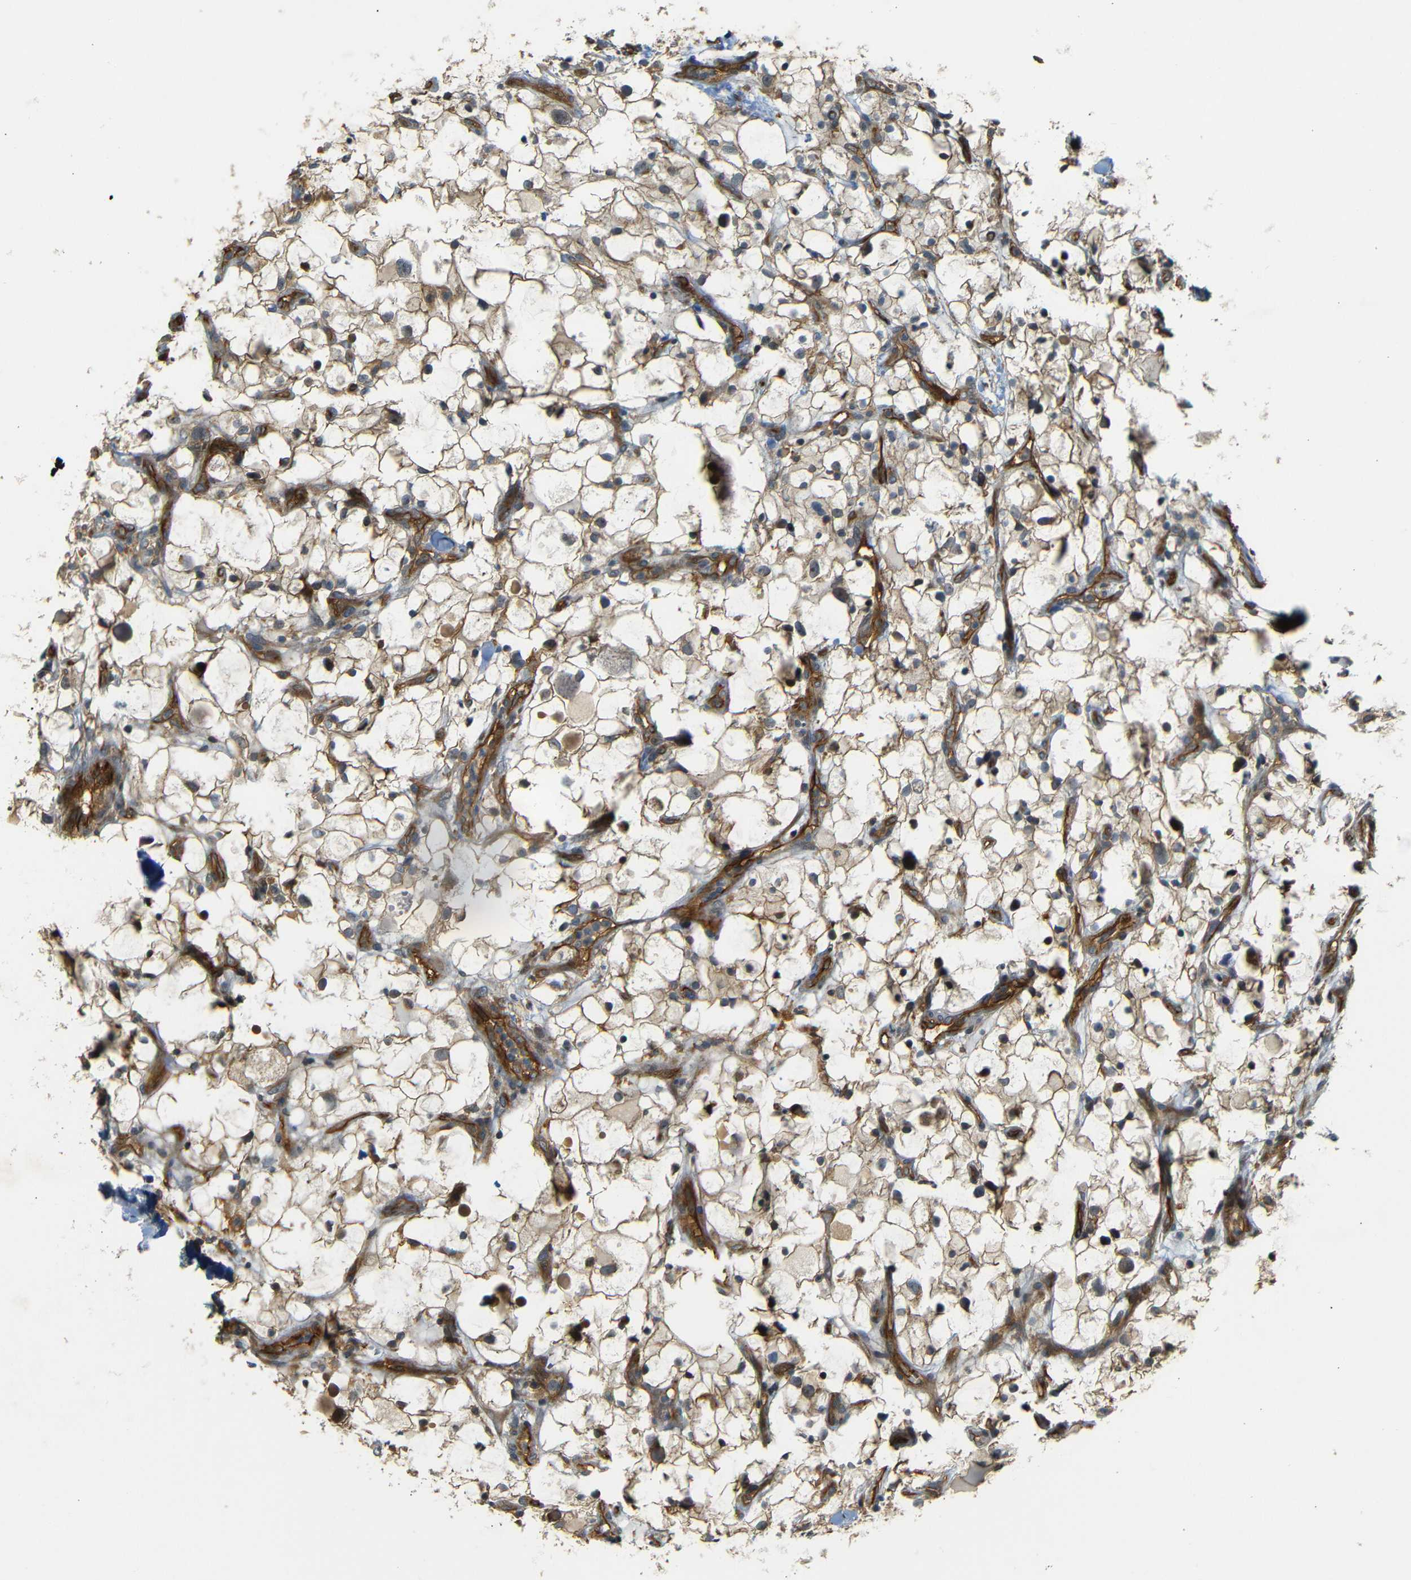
{"staining": {"intensity": "moderate", "quantity": "25%-75%", "location": "cytoplasmic/membranous"}, "tissue": "renal cancer", "cell_type": "Tumor cells", "image_type": "cancer", "snomed": [{"axis": "morphology", "description": "Adenocarcinoma, NOS"}, {"axis": "topography", "description": "Kidney"}], "caption": "There is medium levels of moderate cytoplasmic/membranous positivity in tumor cells of renal cancer, as demonstrated by immunohistochemical staining (brown color).", "gene": "RELL1", "patient": {"sex": "female", "age": 60}}